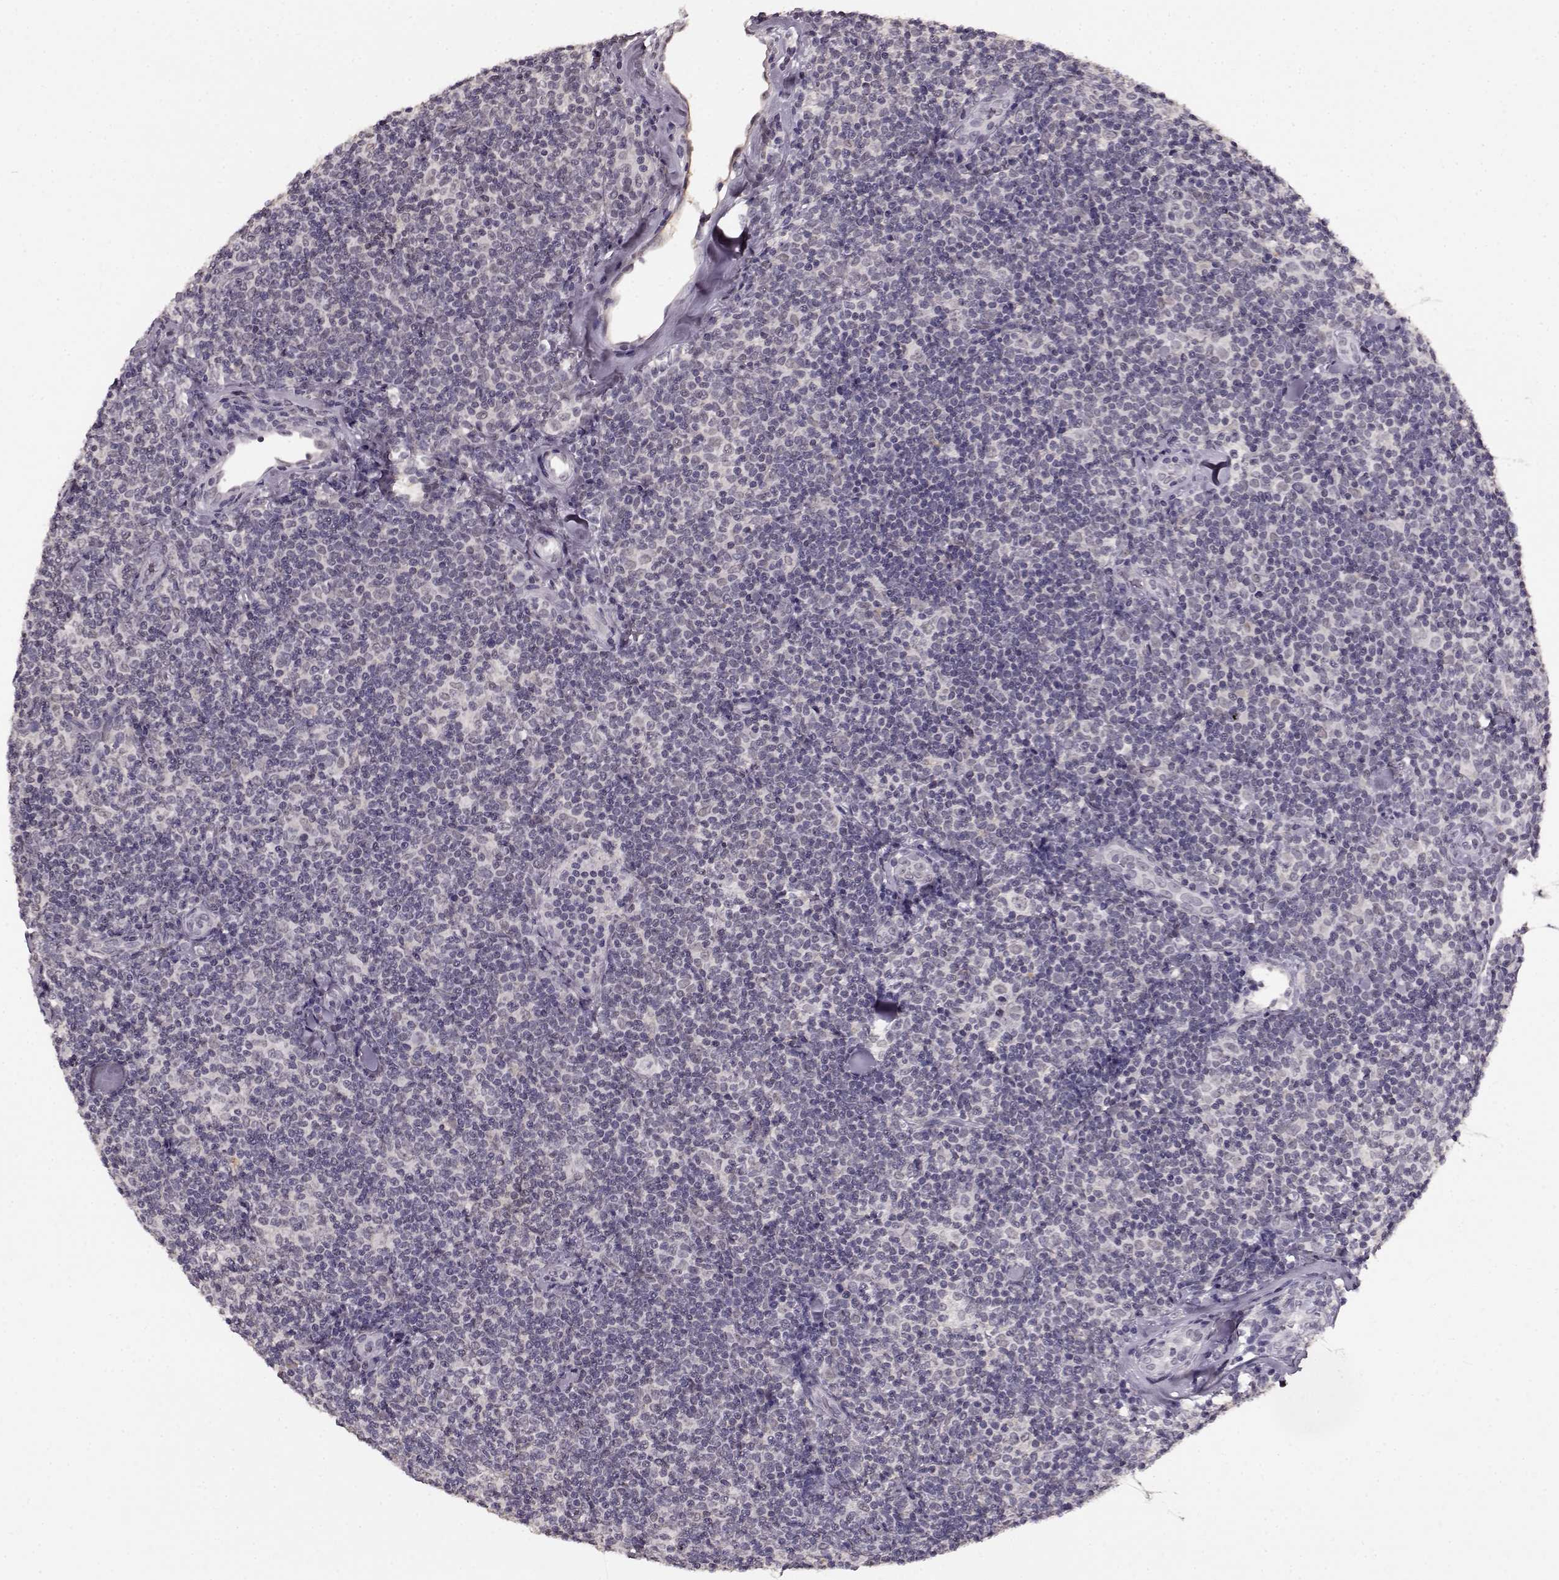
{"staining": {"intensity": "negative", "quantity": "none", "location": "none"}, "tissue": "lymphoma", "cell_type": "Tumor cells", "image_type": "cancer", "snomed": [{"axis": "morphology", "description": "Malignant lymphoma, non-Hodgkin's type, Low grade"}, {"axis": "topography", "description": "Lymph node"}], "caption": "A histopathology image of human low-grade malignant lymphoma, non-Hodgkin's type is negative for staining in tumor cells.", "gene": "RP1L1", "patient": {"sex": "female", "age": 56}}